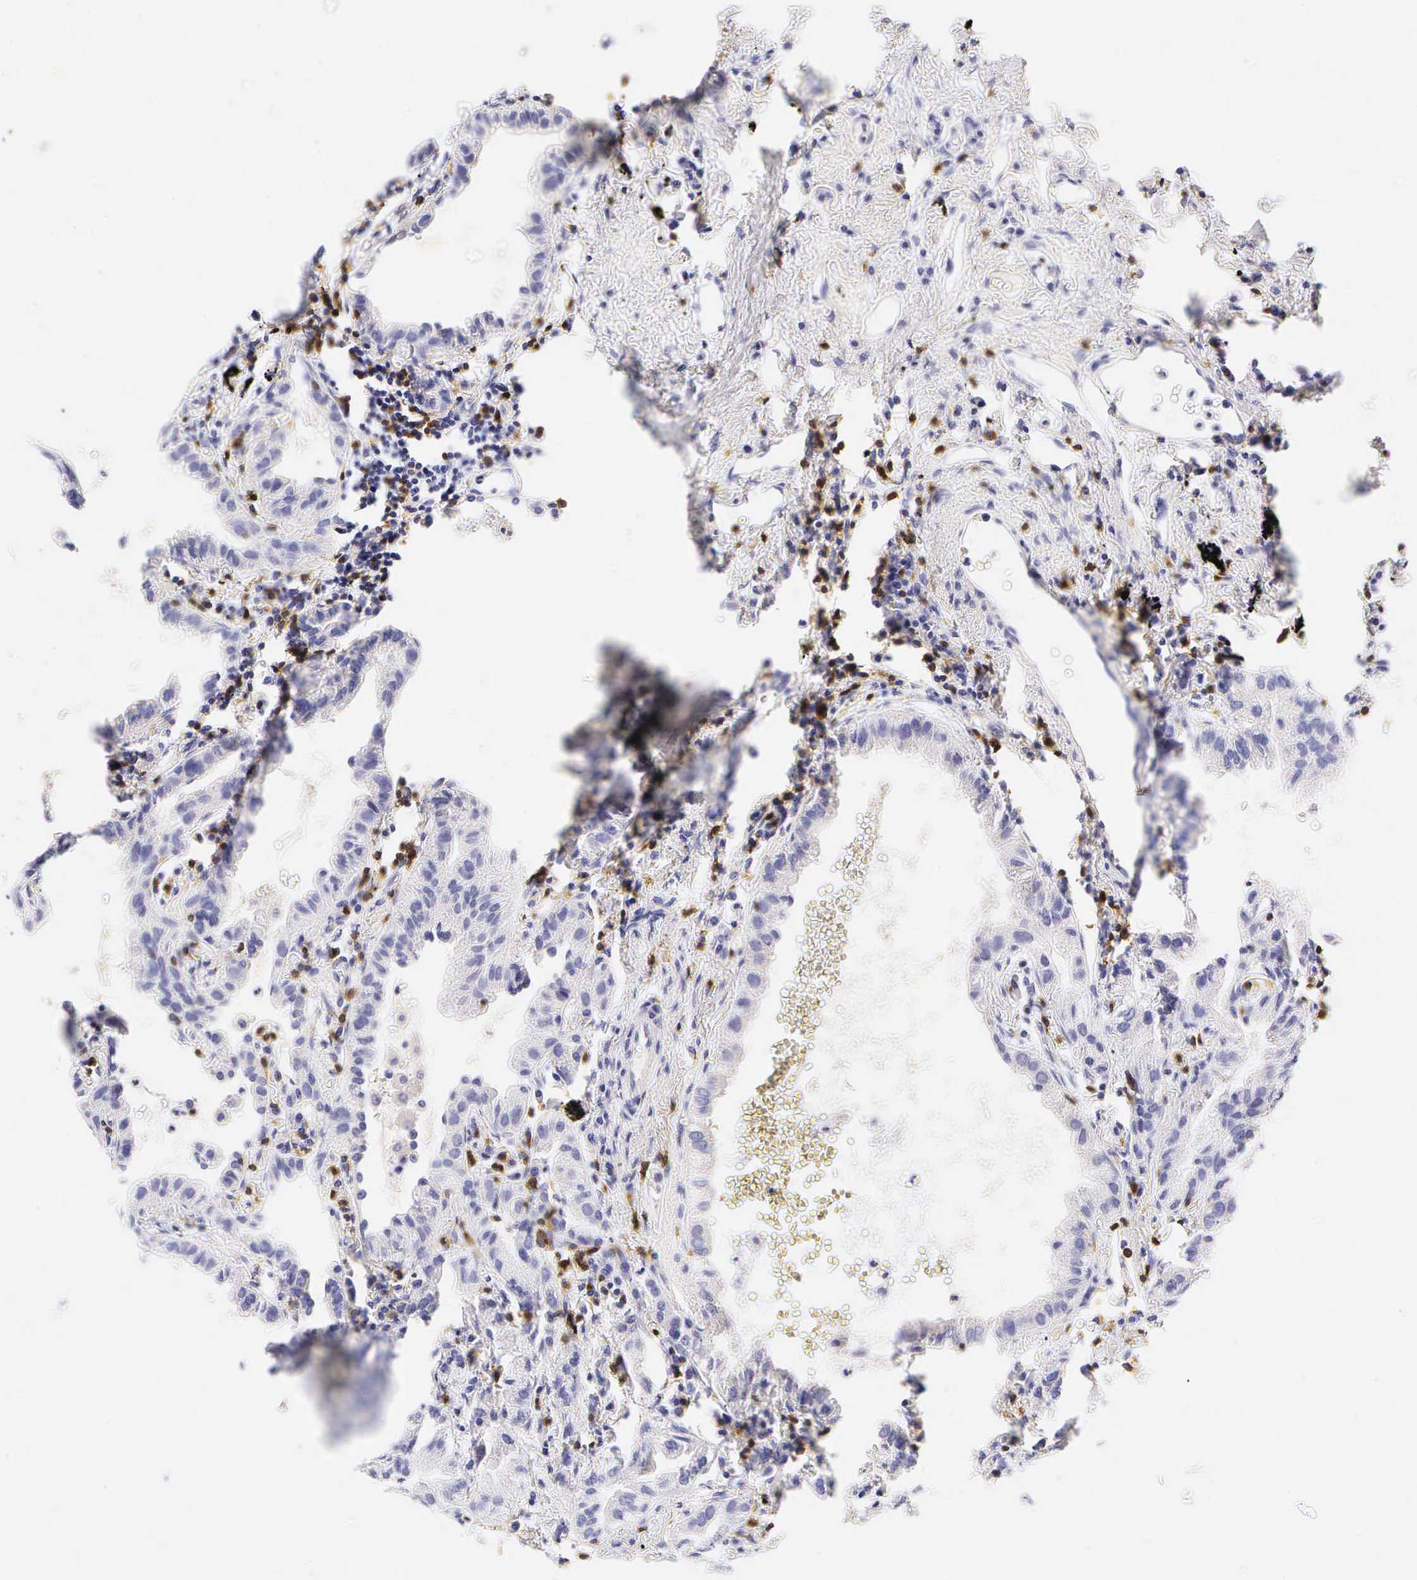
{"staining": {"intensity": "negative", "quantity": "none", "location": "none"}, "tissue": "lung cancer", "cell_type": "Tumor cells", "image_type": "cancer", "snomed": [{"axis": "morphology", "description": "Adenocarcinoma, NOS"}, {"axis": "topography", "description": "Lung"}], "caption": "The image displays no staining of tumor cells in adenocarcinoma (lung).", "gene": "CD3E", "patient": {"sex": "female", "age": 50}}